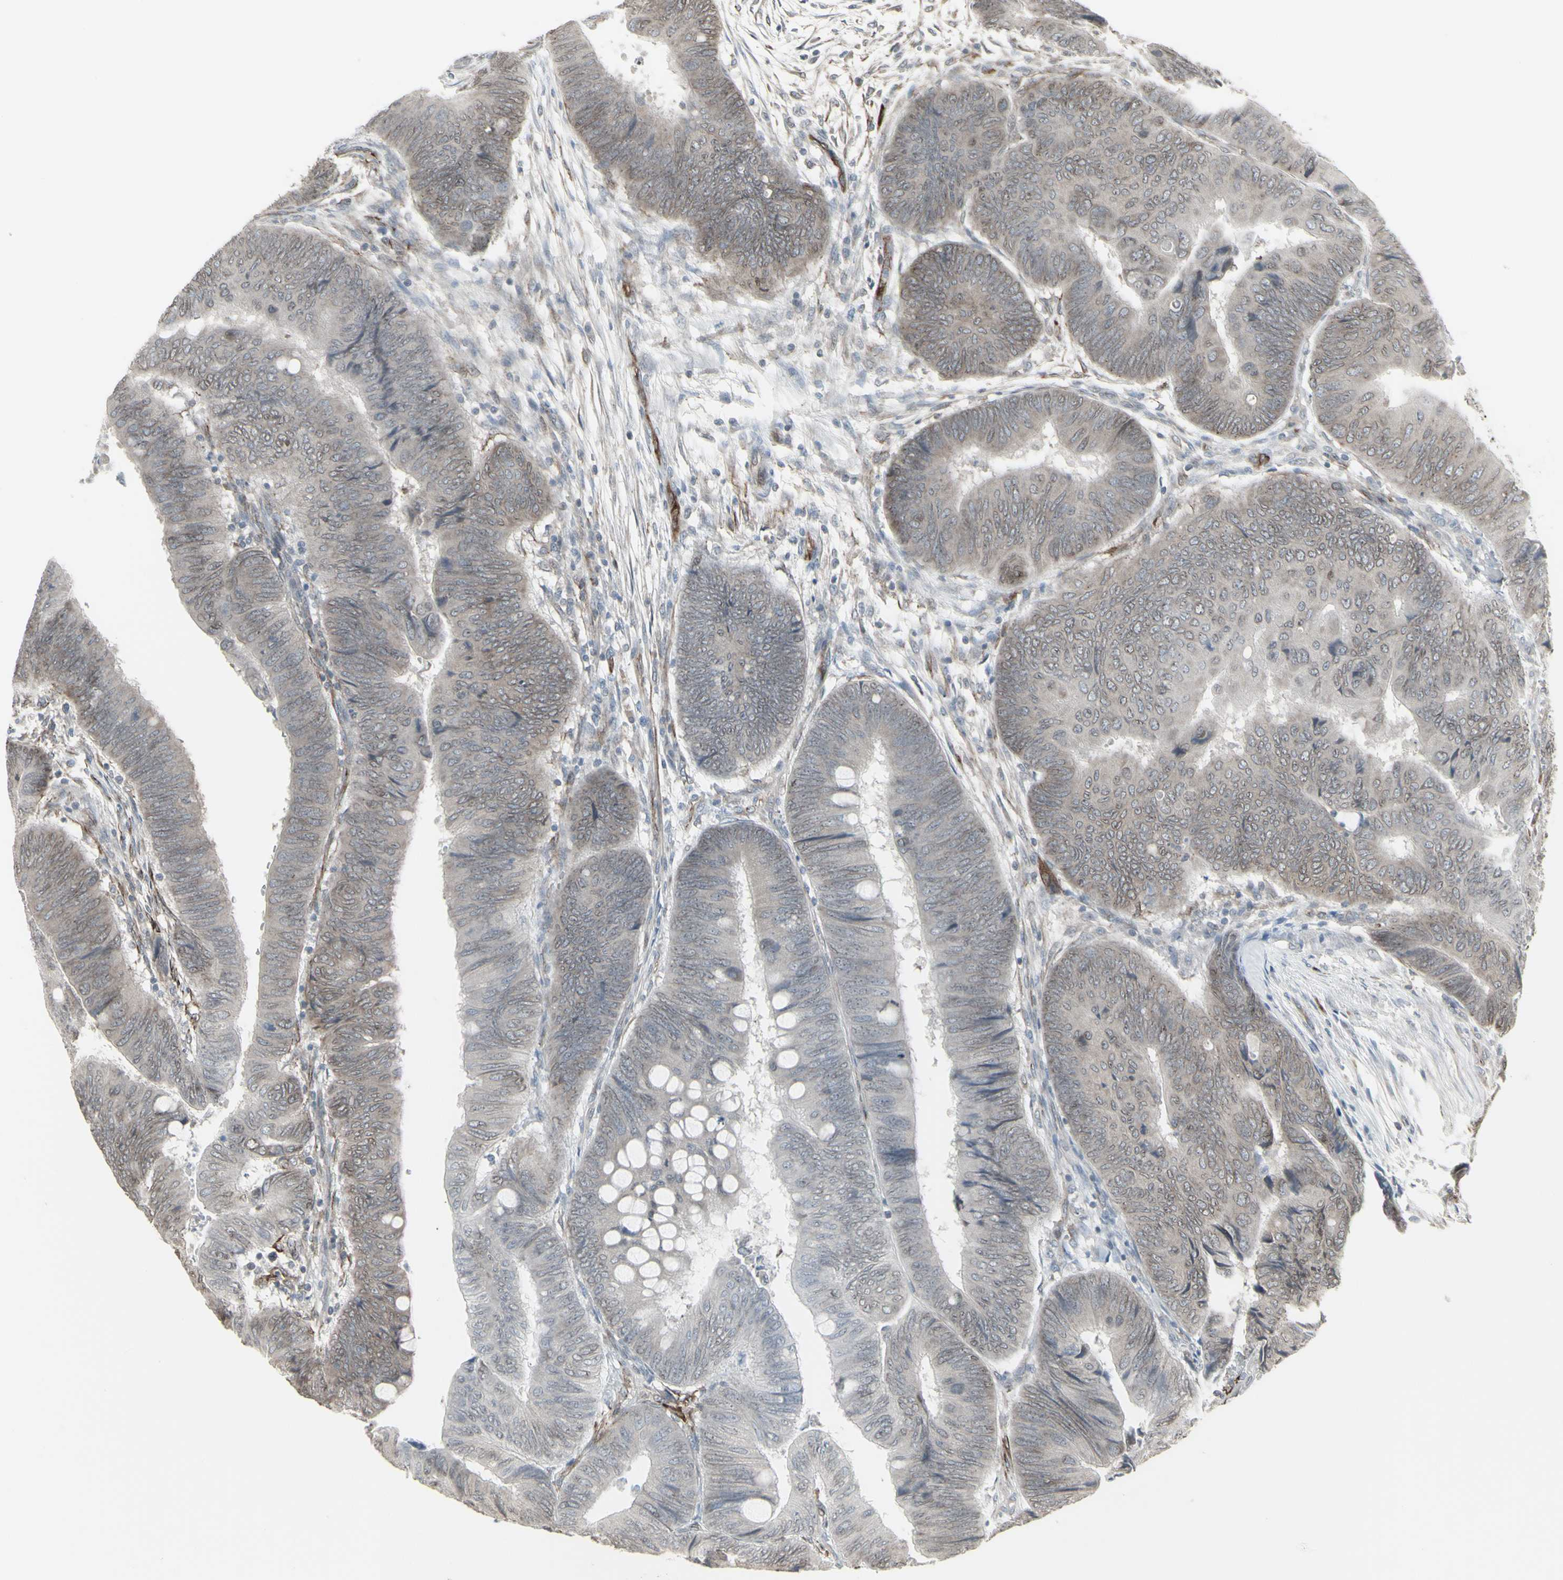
{"staining": {"intensity": "moderate", "quantity": ">75%", "location": "cytoplasmic/membranous,nuclear"}, "tissue": "colorectal cancer", "cell_type": "Tumor cells", "image_type": "cancer", "snomed": [{"axis": "morphology", "description": "Normal tissue, NOS"}, {"axis": "morphology", "description": "Adenocarcinoma, NOS"}, {"axis": "topography", "description": "Rectum"}, {"axis": "topography", "description": "Peripheral nerve tissue"}], "caption": "Immunohistochemistry (IHC) of colorectal cancer (adenocarcinoma) shows medium levels of moderate cytoplasmic/membranous and nuclear expression in approximately >75% of tumor cells. Using DAB (3,3'-diaminobenzidine) (brown) and hematoxylin (blue) stains, captured at high magnification using brightfield microscopy.", "gene": "DTX3L", "patient": {"sex": "male", "age": 92}}